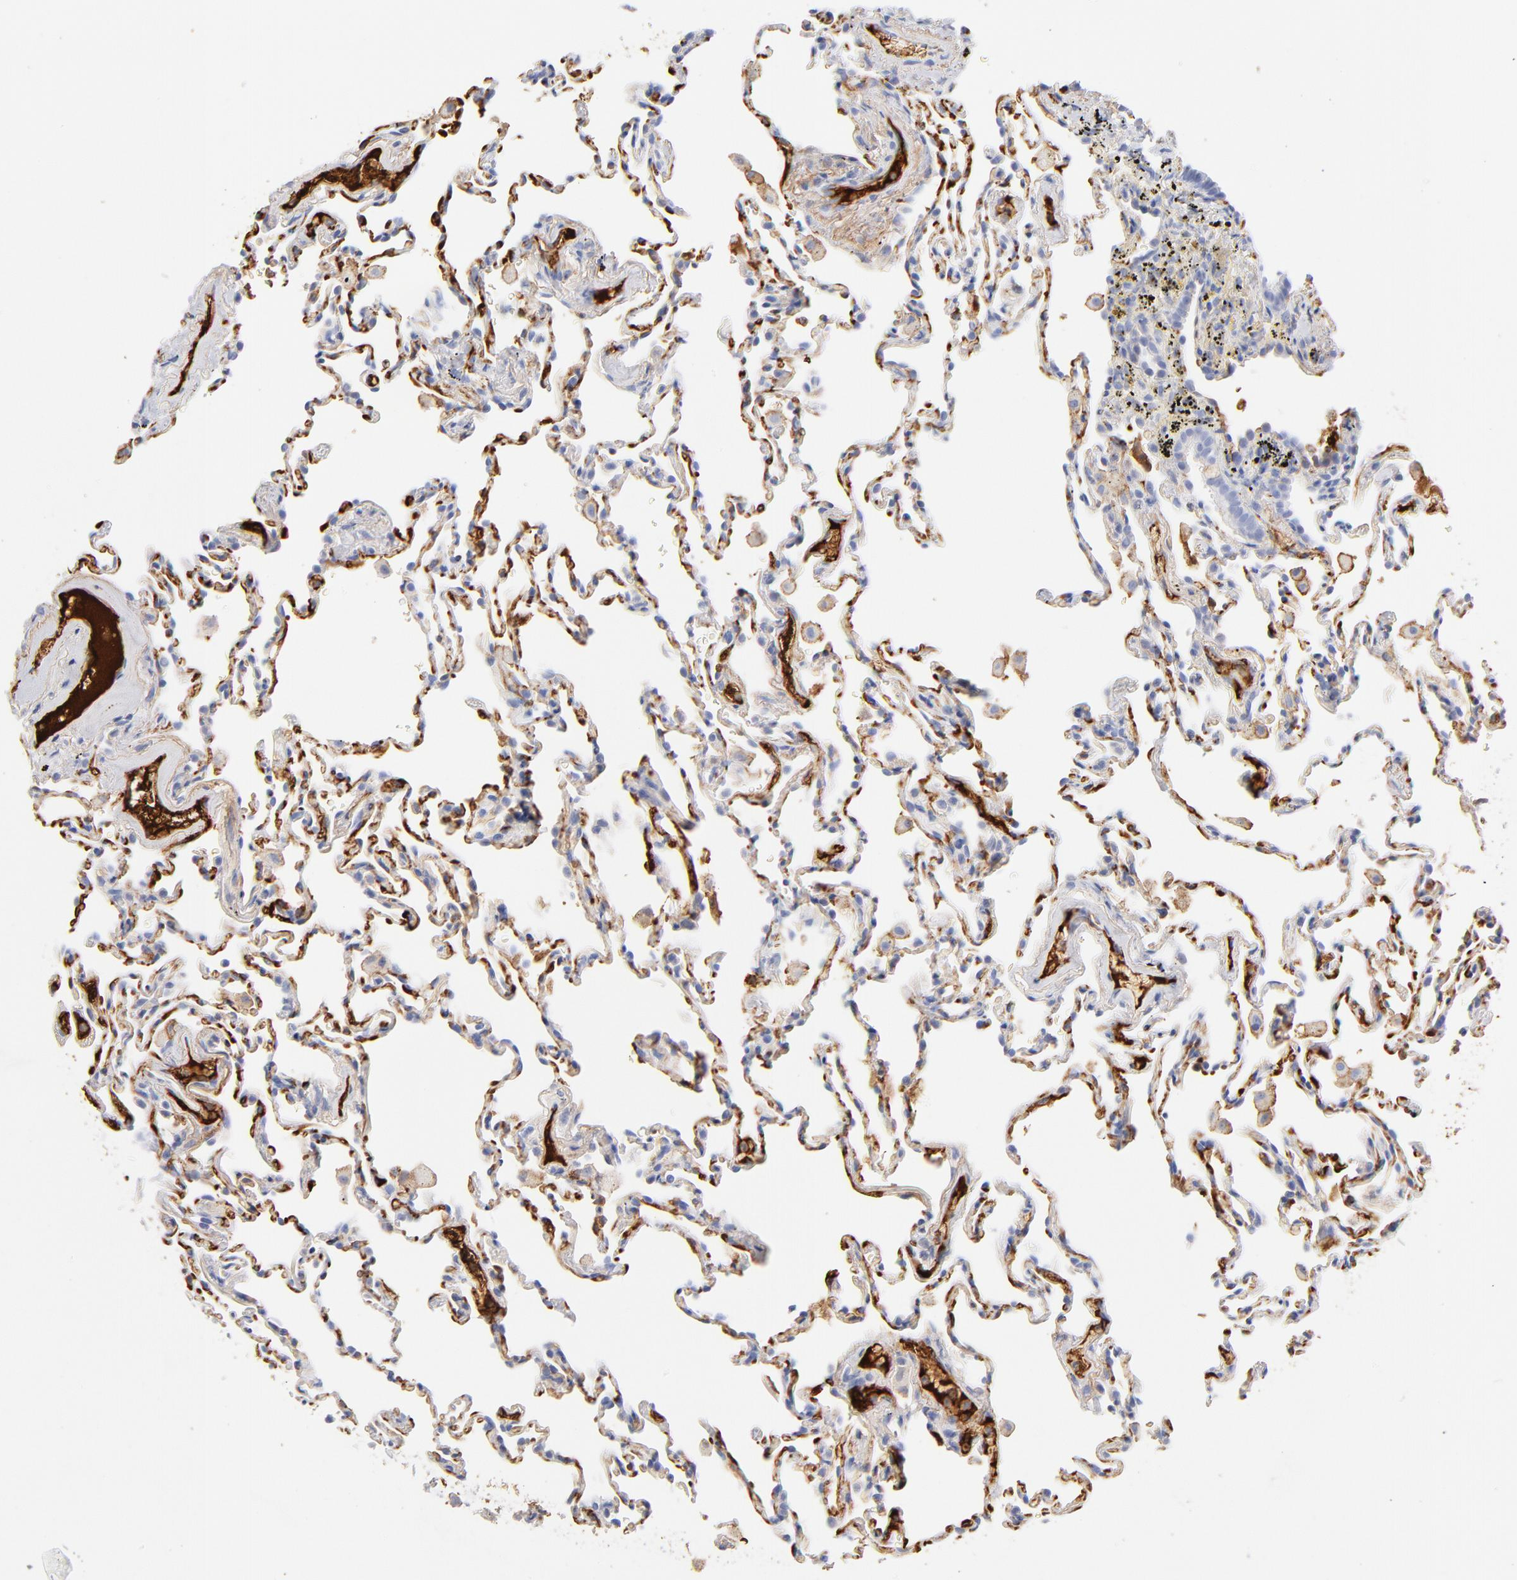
{"staining": {"intensity": "negative", "quantity": "none", "location": "none"}, "tissue": "lung", "cell_type": "Alveolar cells", "image_type": "normal", "snomed": [{"axis": "morphology", "description": "Normal tissue, NOS"}, {"axis": "morphology", "description": "Soft tissue tumor metastatic"}, {"axis": "topography", "description": "Lung"}], "caption": "This is a micrograph of immunohistochemistry (IHC) staining of benign lung, which shows no positivity in alveolar cells. (DAB immunohistochemistry (IHC) with hematoxylin counter stain).", "gene": "C3", "patient": {"sex": "male", "age": 59}}